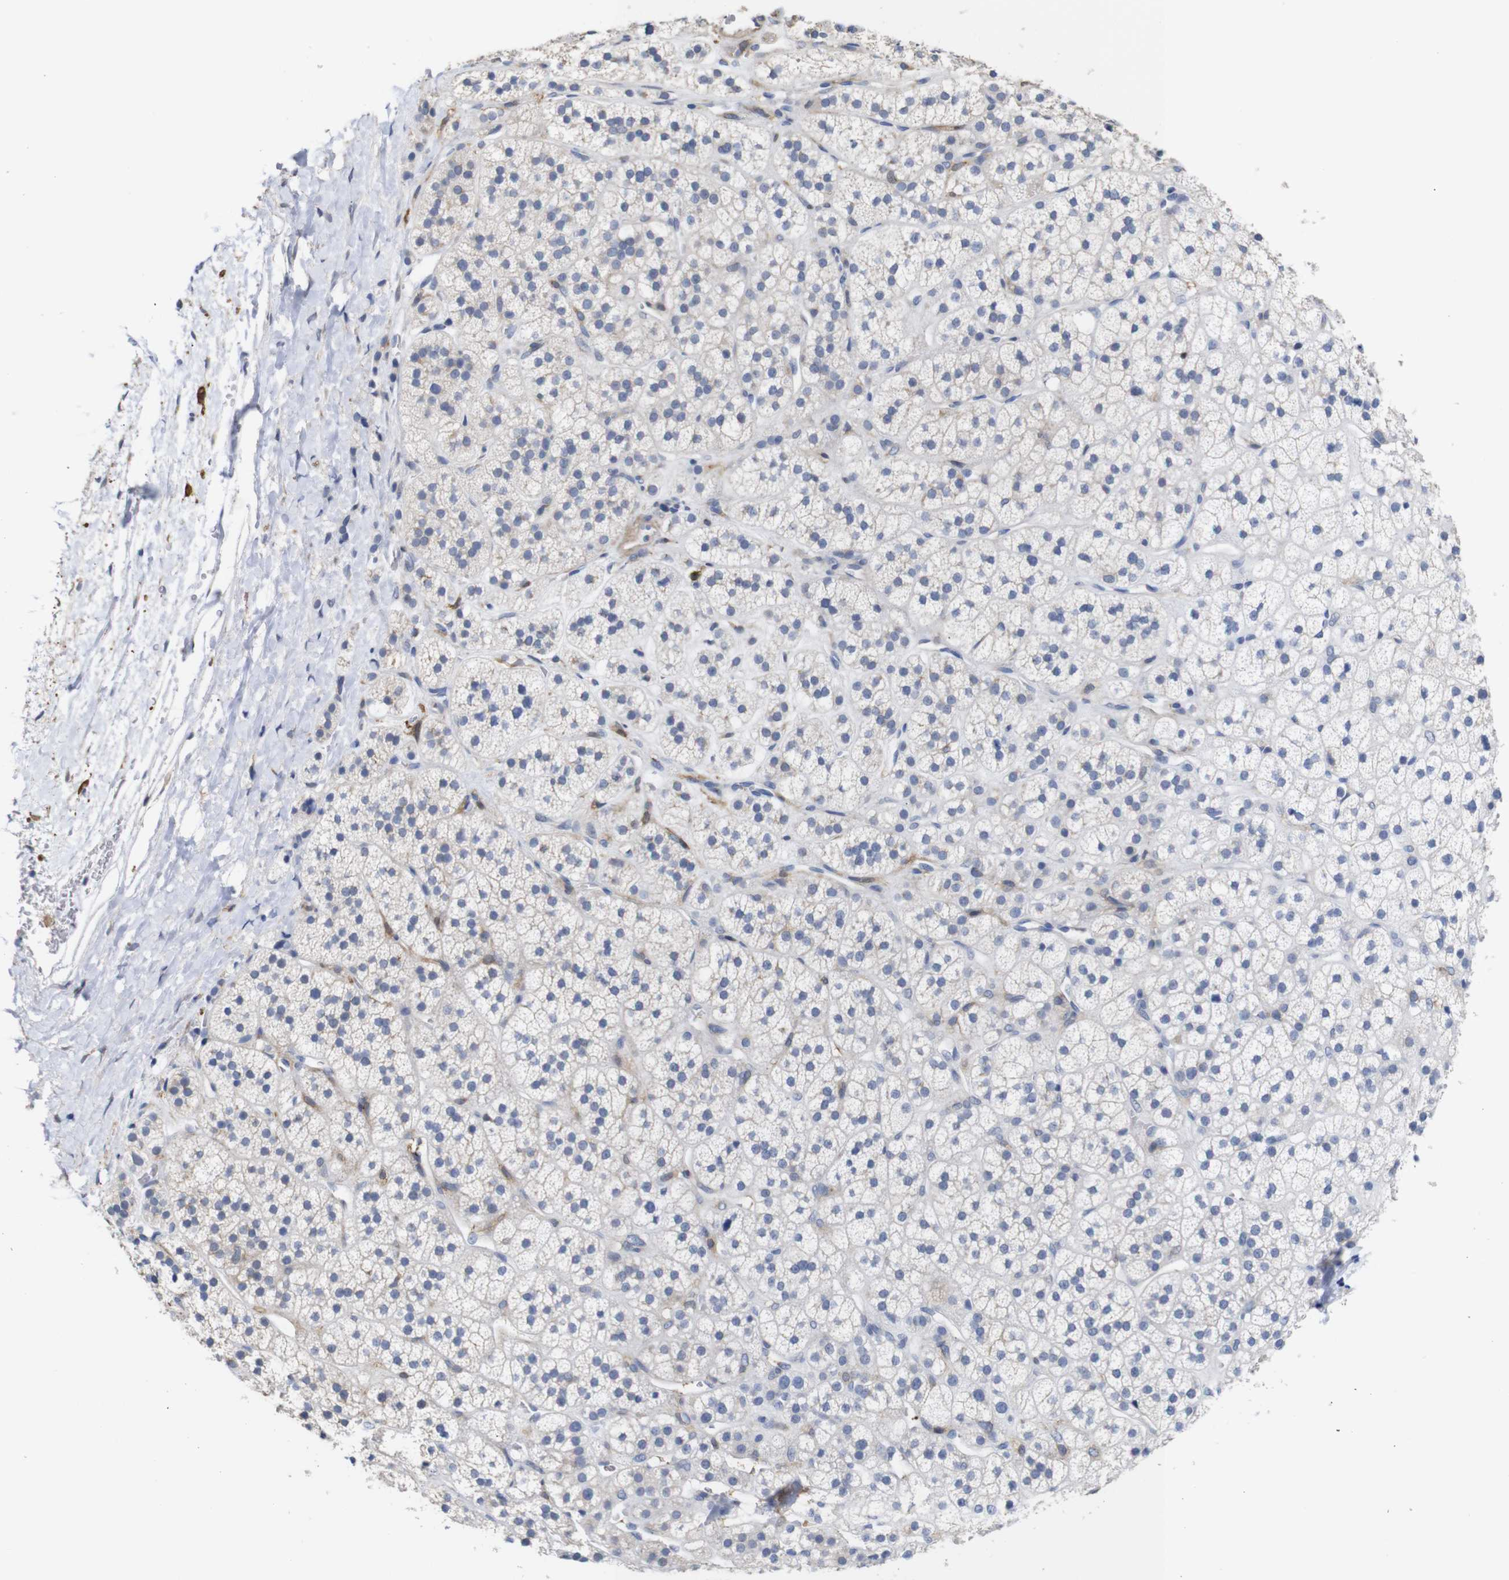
{"staining": {"intensity": "weak", "quantity": "25%-75%", "location": "cytoplasmic/membranous"}, "tissue": "adrenal gland", "cell_type": "Glandular cells", "image_type": "normal", "snomed": [{"axis": "morphology", "description": "Normal tissue, NOS"}, {"axis": "topography", "description": "Adrenal gland"}], "caption": "IHC (DAB) staining of unremarkable adrenal gland shows weak cytoplasmic/membranous protein positivity in approximately 25%-75% of glandular cells. (DAB IHC, brown staining for protein, blue staining for nuclei).", "gene": "TCEAL9", "patient": {"sex": "male", "age": 56}}